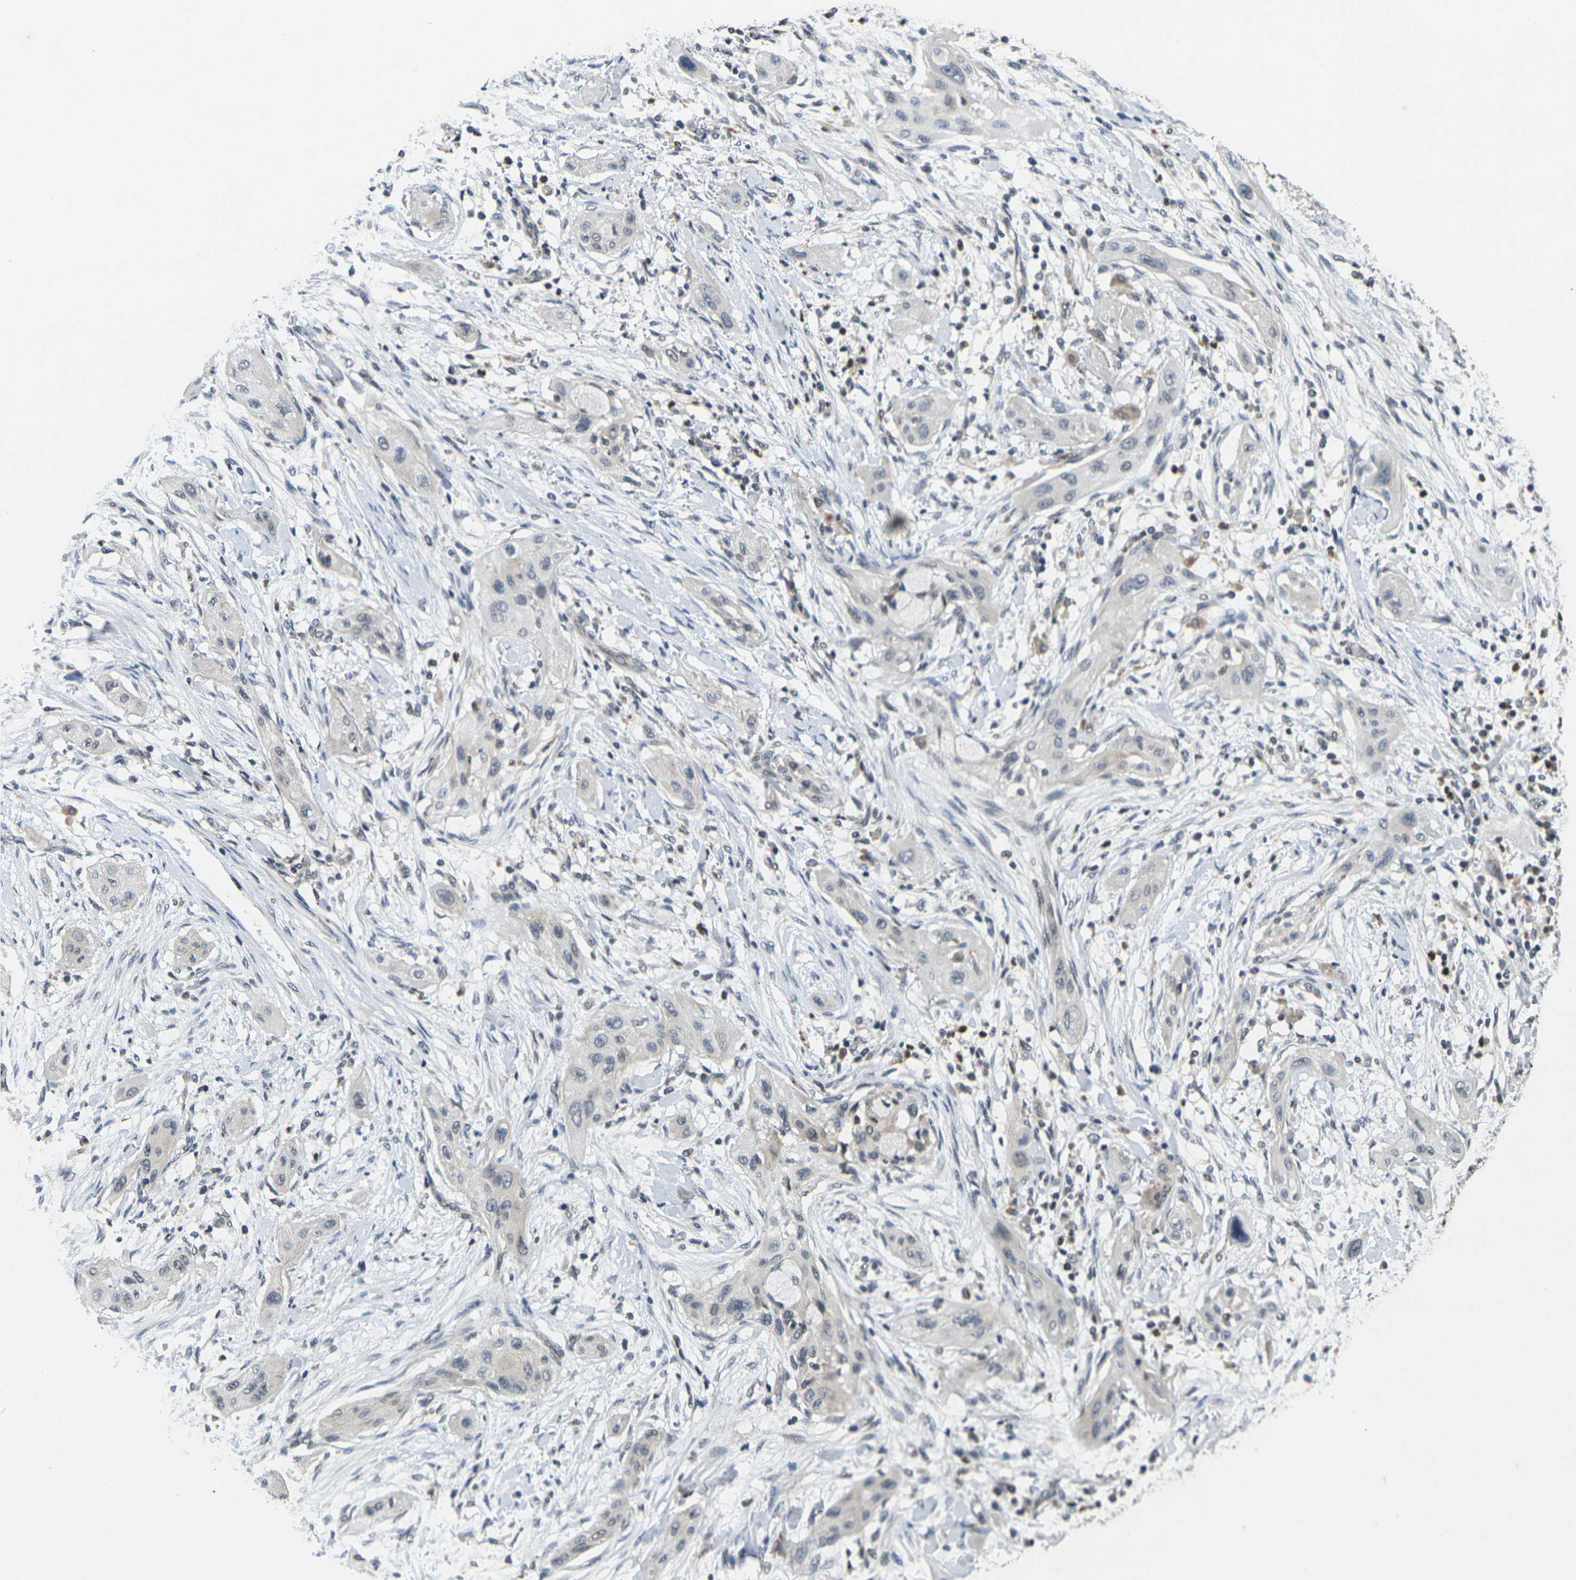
{"staining": {"intensity": "negative", "quantity": "none", "location": "none"}, "tissue": "lung cancer", "cell_type": "Tumor cells", "image_type": "cancer", "snomed": [{"axis": "morphology", "description": "Squamous cell carcinoma, NOS"}, {"axis": "topography", "description": "Lung"}], "caption": "Lung cancer was stained to show a protein in brown. There is no significant positivity in tumor cells.", "gene": "C1QC", "patient": {"sex": "female", "age": 47}}